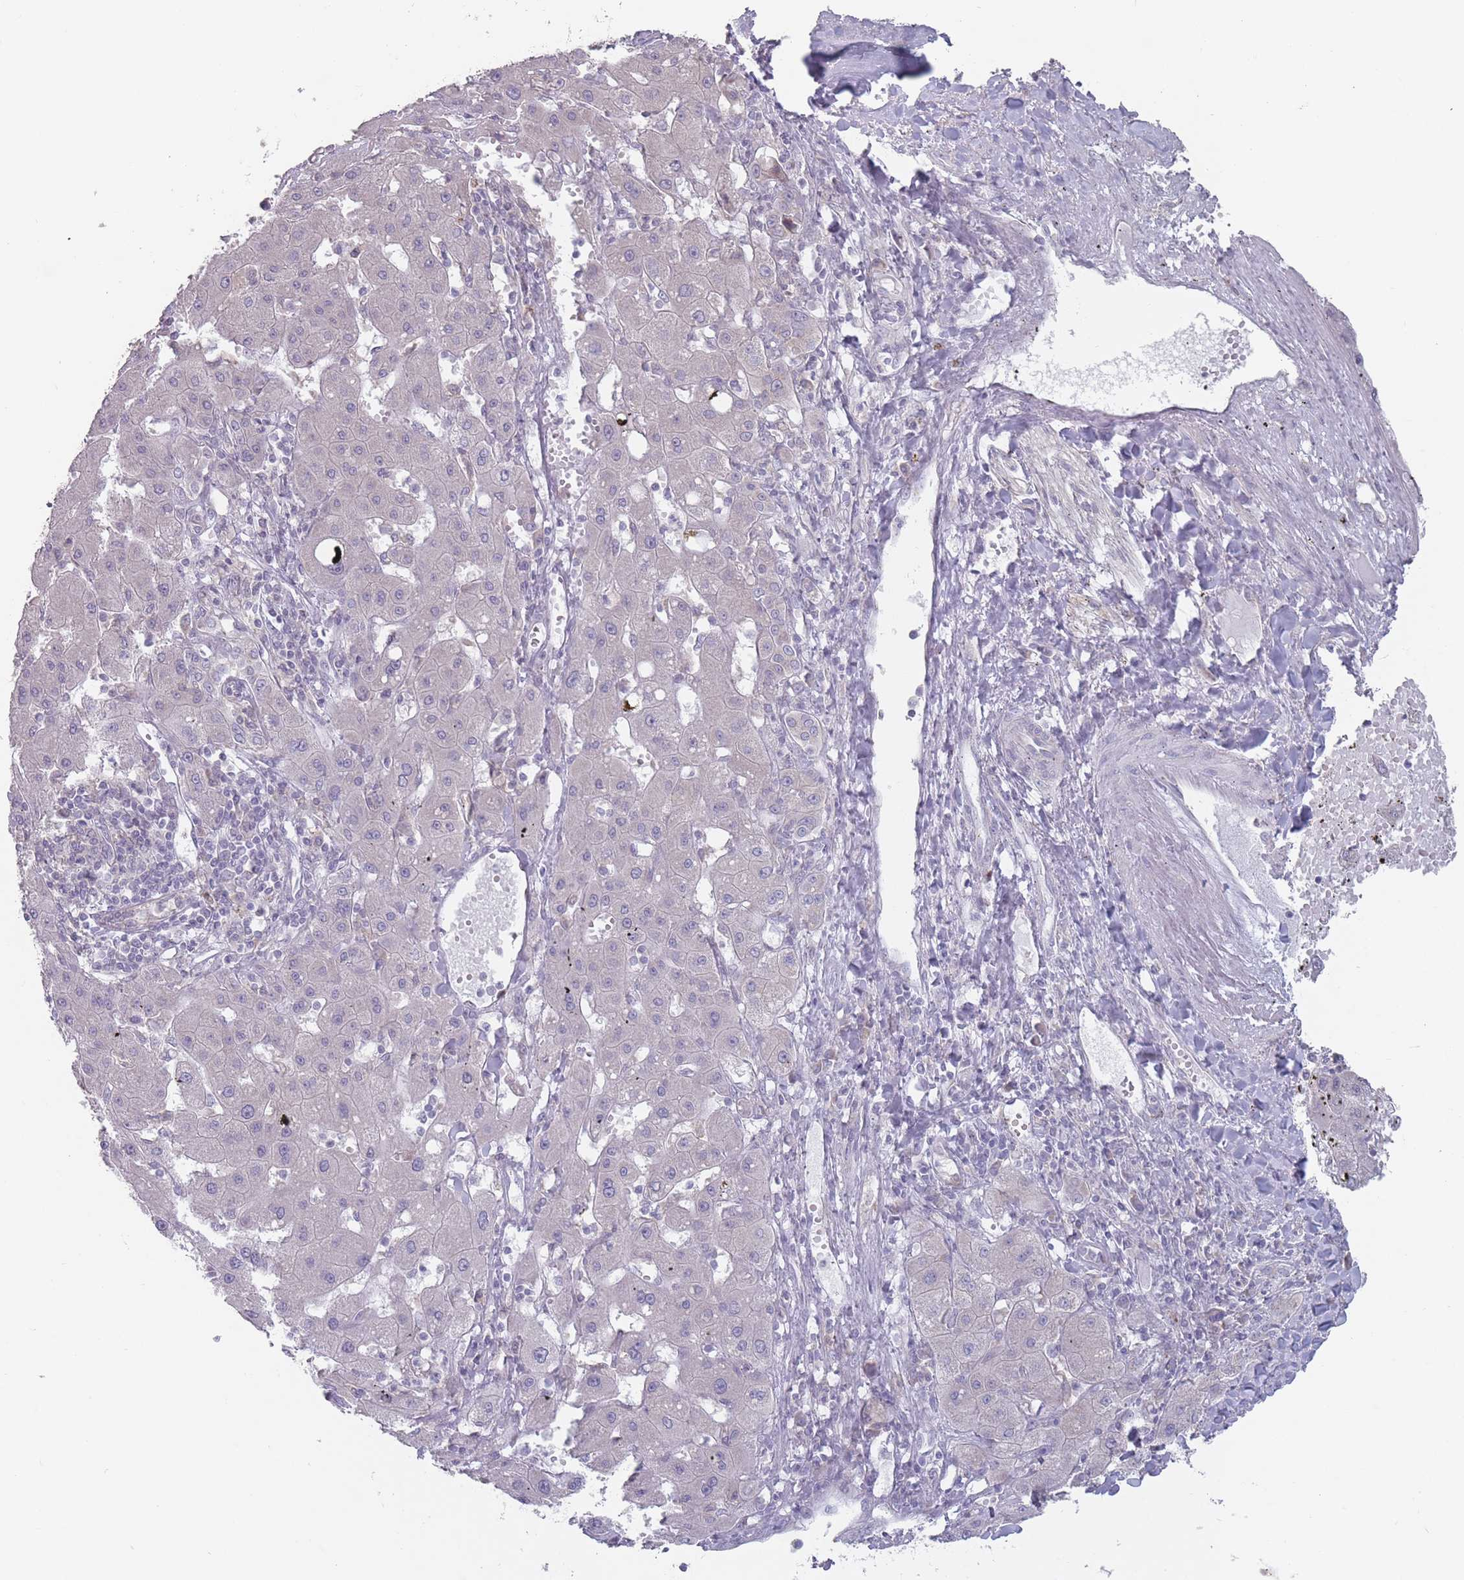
{"staining": {"intensity": "negative", "quantity": "none", "location": "none"}, "tissue": "liver cancer", "cell_type": "Tumor cells", "image_type": "cancer", "snomed": [{"axis": "morphology", "description": "Carcinoma, Hepatocellular, NOS"}, {"axis": "topography", "description": "Liver"}], "caption": "Immunohistochemistry (IHC) photomicrograph of liver cancer stained for a protein (brown), which reveals no expression in tumor cells.", "gene": "AKAIN1", "patient": {"sex": "male", "age": 72}}